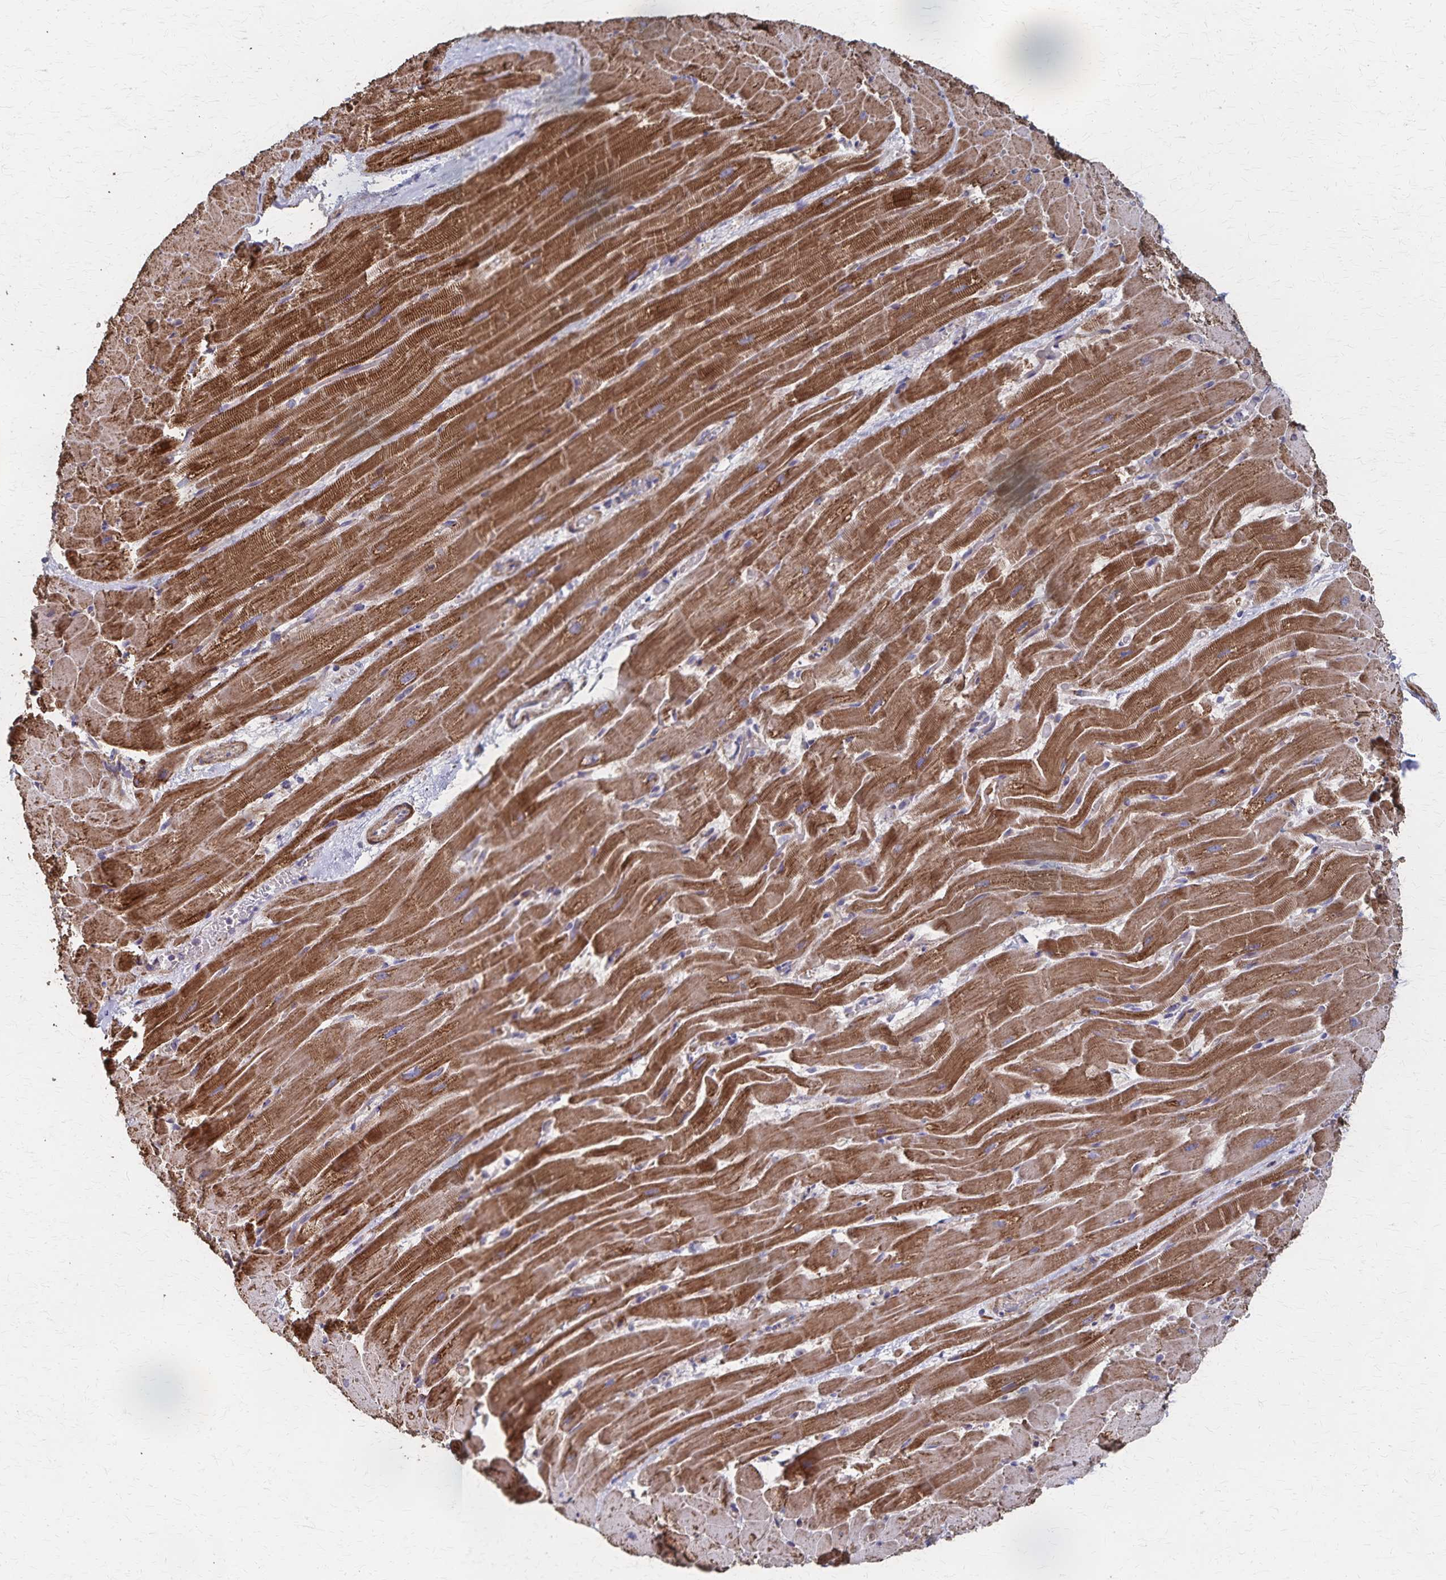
{"staining": {"intensity": "strong", "quantity": ">75%", "location": "cytoplasmic/membranous"}, "tissue": "heart muscle", "cell_type": "Cardiomyocytes", "image_type": "normal", "snomed": [{"axis": "morphology", "description": "Normal tissue, NOS"}, {"axis": "topography", "description": "Heart"}], "caption": "Protein expression analysis of unremarkable human heart muscle reveals strong cytoplasmic/membranous expression in approximately >75% of cardiomyocytes.", "gene": "PGAP2", "patient": {"sex": "male", "age": 37}}